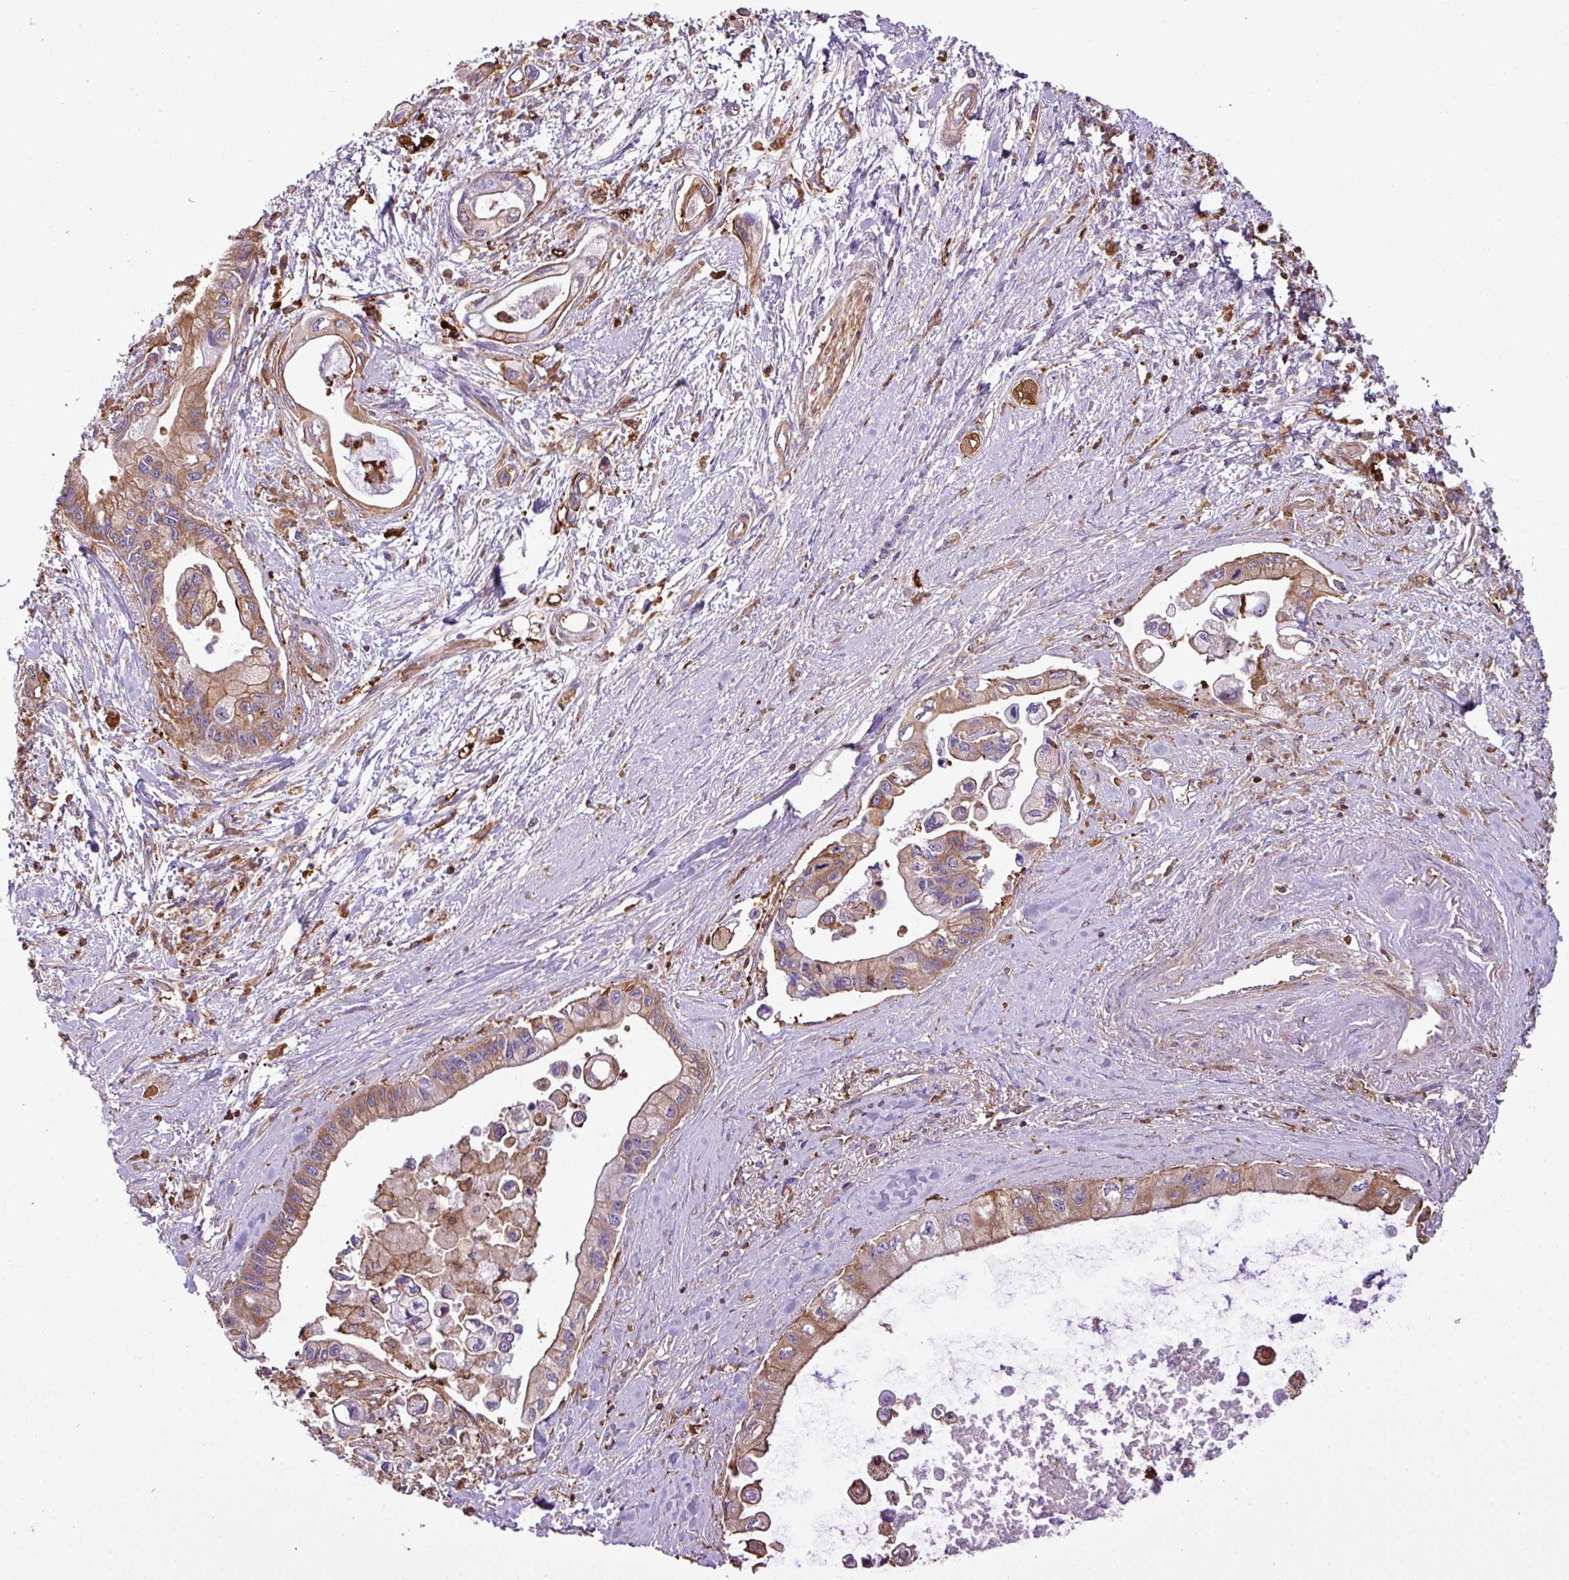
{"staining": {"intensity": "moderate", "quantity": ">75%", "location": "cytoplasmic/membranous"}, "tissue": "pancreatic cancer", "cell_type": "Tumor cells", "image_type": "cancer", "snomed": [{"axis": "morphology", "description": "Adenocarcinoma, NOS"}, {"axis": "topography", "description": "Pancreas"}], "caption": "Brown immunohistochemical staining in human adenocarcinoma (pancreatic) displays moderate cytoplasmic/membranous staining in approximately >75% of tumor cells.", "gene": "PGAP6", "patient": {"sex": "male", "age": 61}}